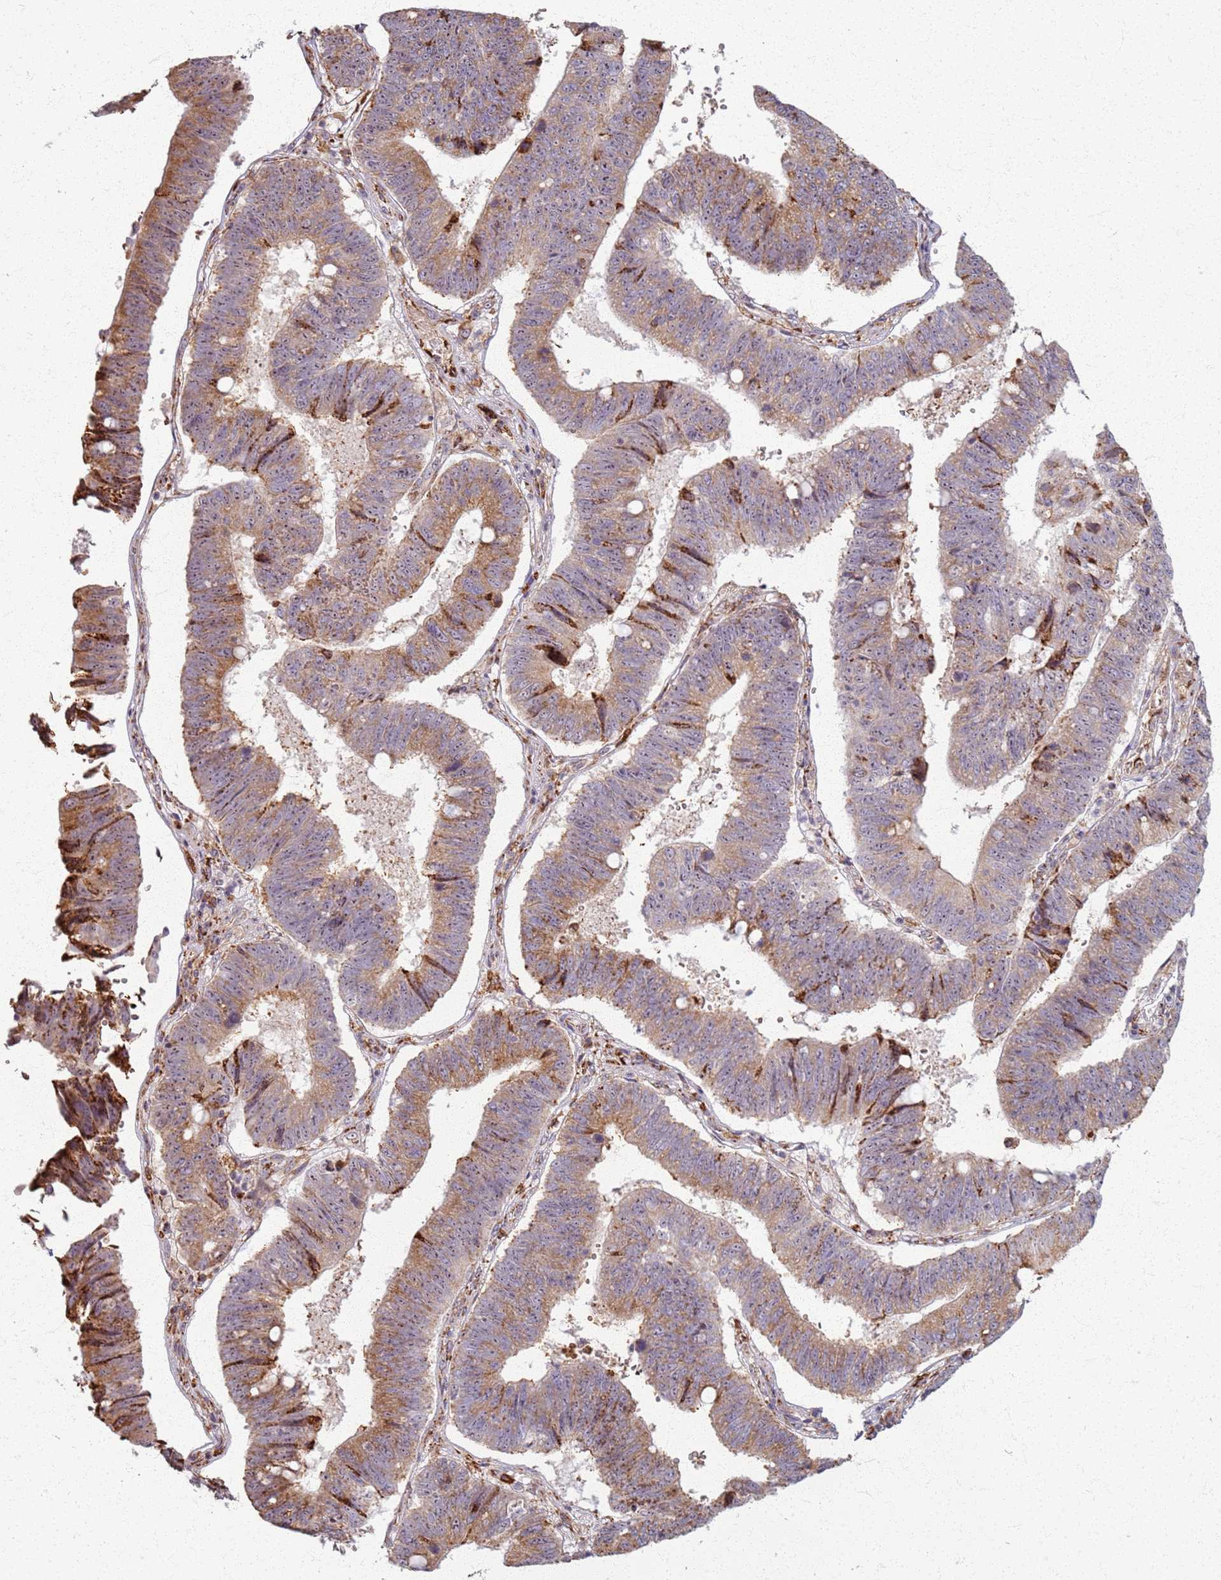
{"staining": {"intensity": "moderate", "quantity": ">75%", "location": "cytoplasmic/membranous,nuclear"}, "tissue": "stomach cancer", "cell_type": "Tumor cells", "image_type": "cancer", "snomed": [{"axis": "morphology", "description": "Adenocarcinoma, NOS"}, {"axis": "topography", "description": "Stomach"}], "caption": "A photomicrograph of adenocarcinoma (stomach) stained for a protein exhibits moderate cytoplasmic/membranous and nuclear brown staining in tumor cells.", "gene": "KRI1", "patient": {"sex": "male", "age": 59}}